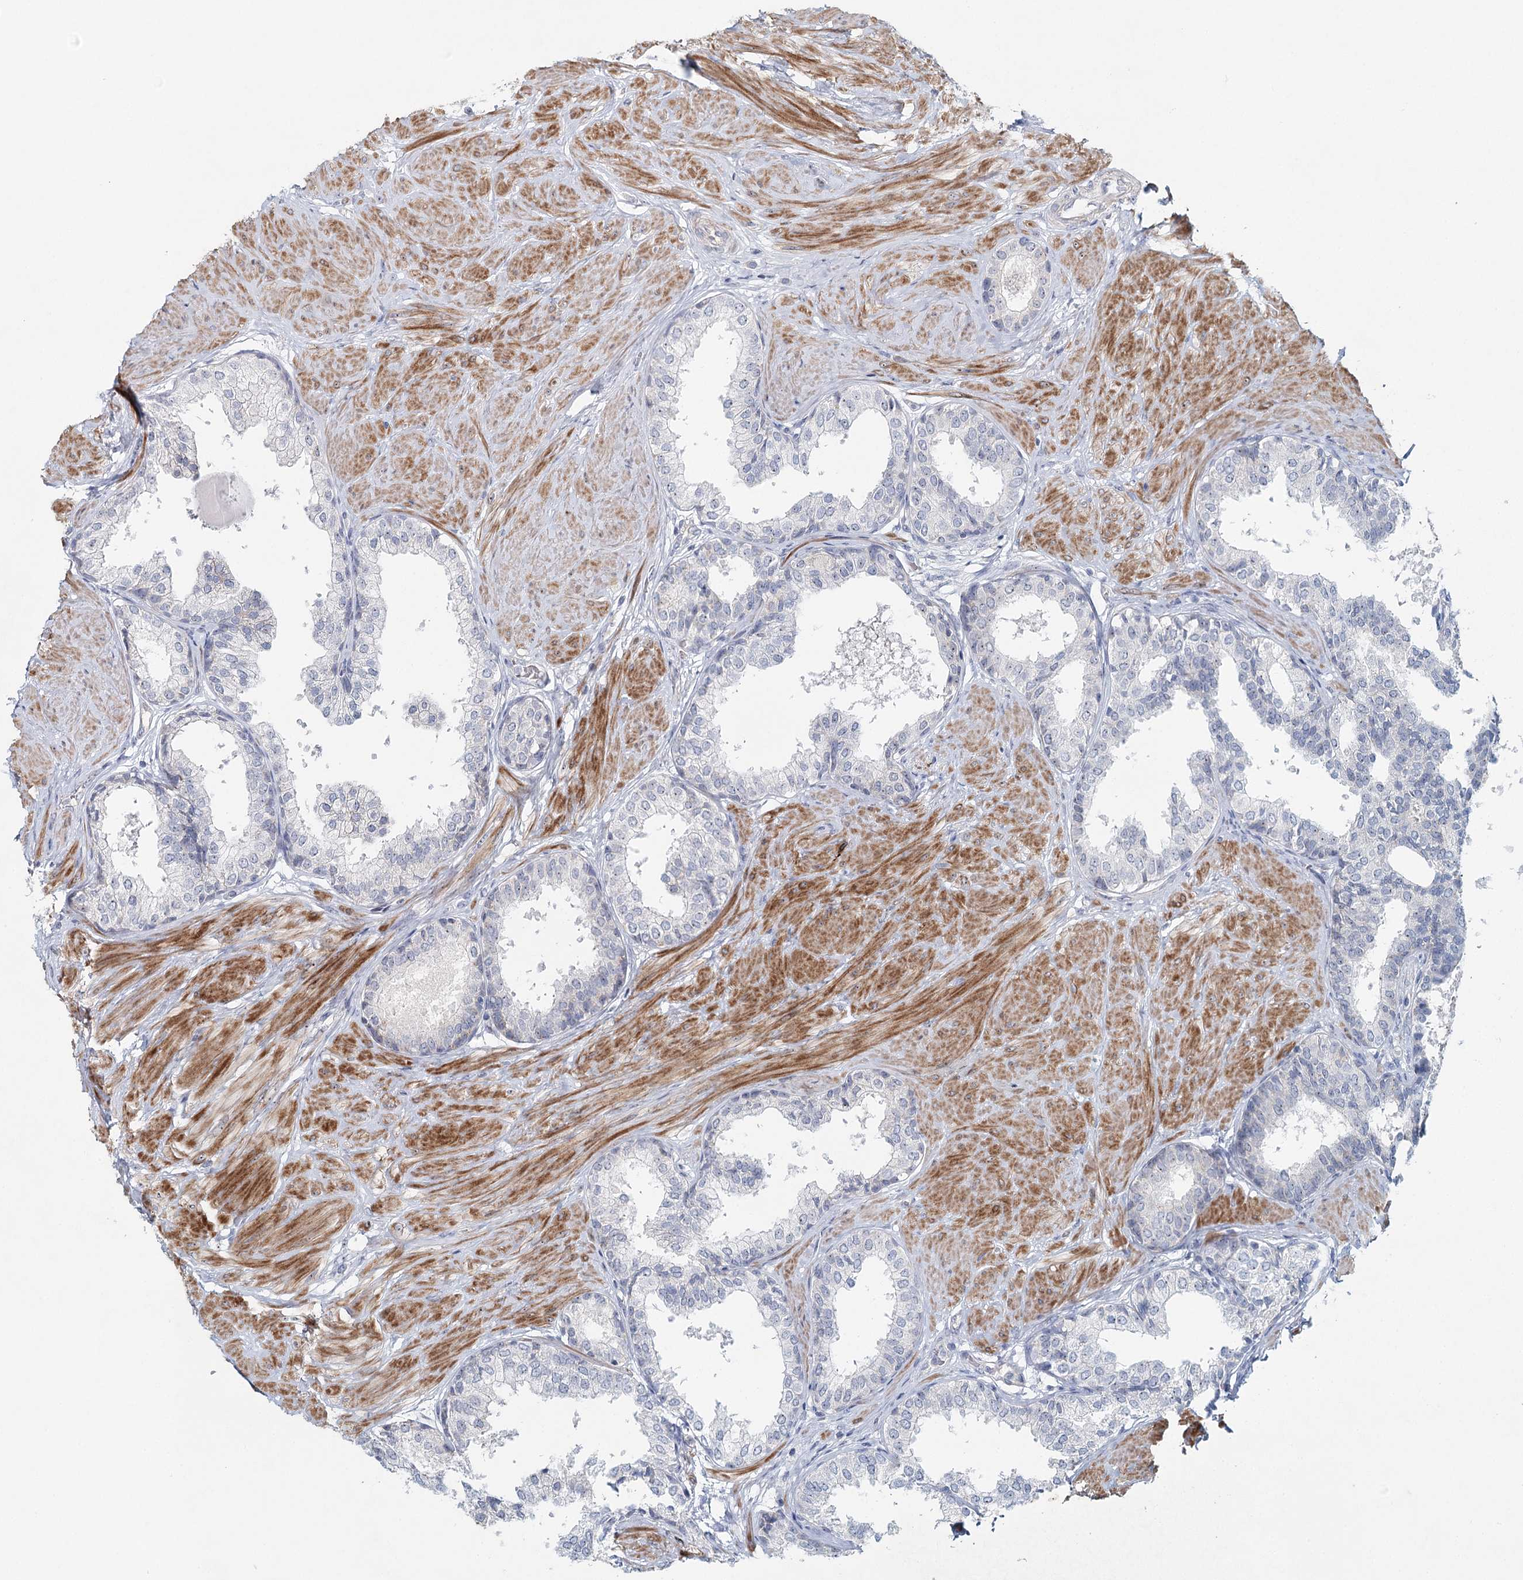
{"staining": {"intensity": "negative", "quantity": "none", "location": "none"}, "tissue": "prostate", "cell_type": "Glandular cells", "image_type": "normal", "snomed": [{"axis": "morphology", "description": "Normal tissue, NOS"}, {"axis": "topography", "description": "Prostate"}], "caption": "Immunohistochemical staining of normal human prostate demonstrates no significant positivity in glandular cells. (Immunohistochemistry, brightfield microscopy, high magnification).", "gene": "RBM43", "patient": {"sex": "male", "age": 48}}